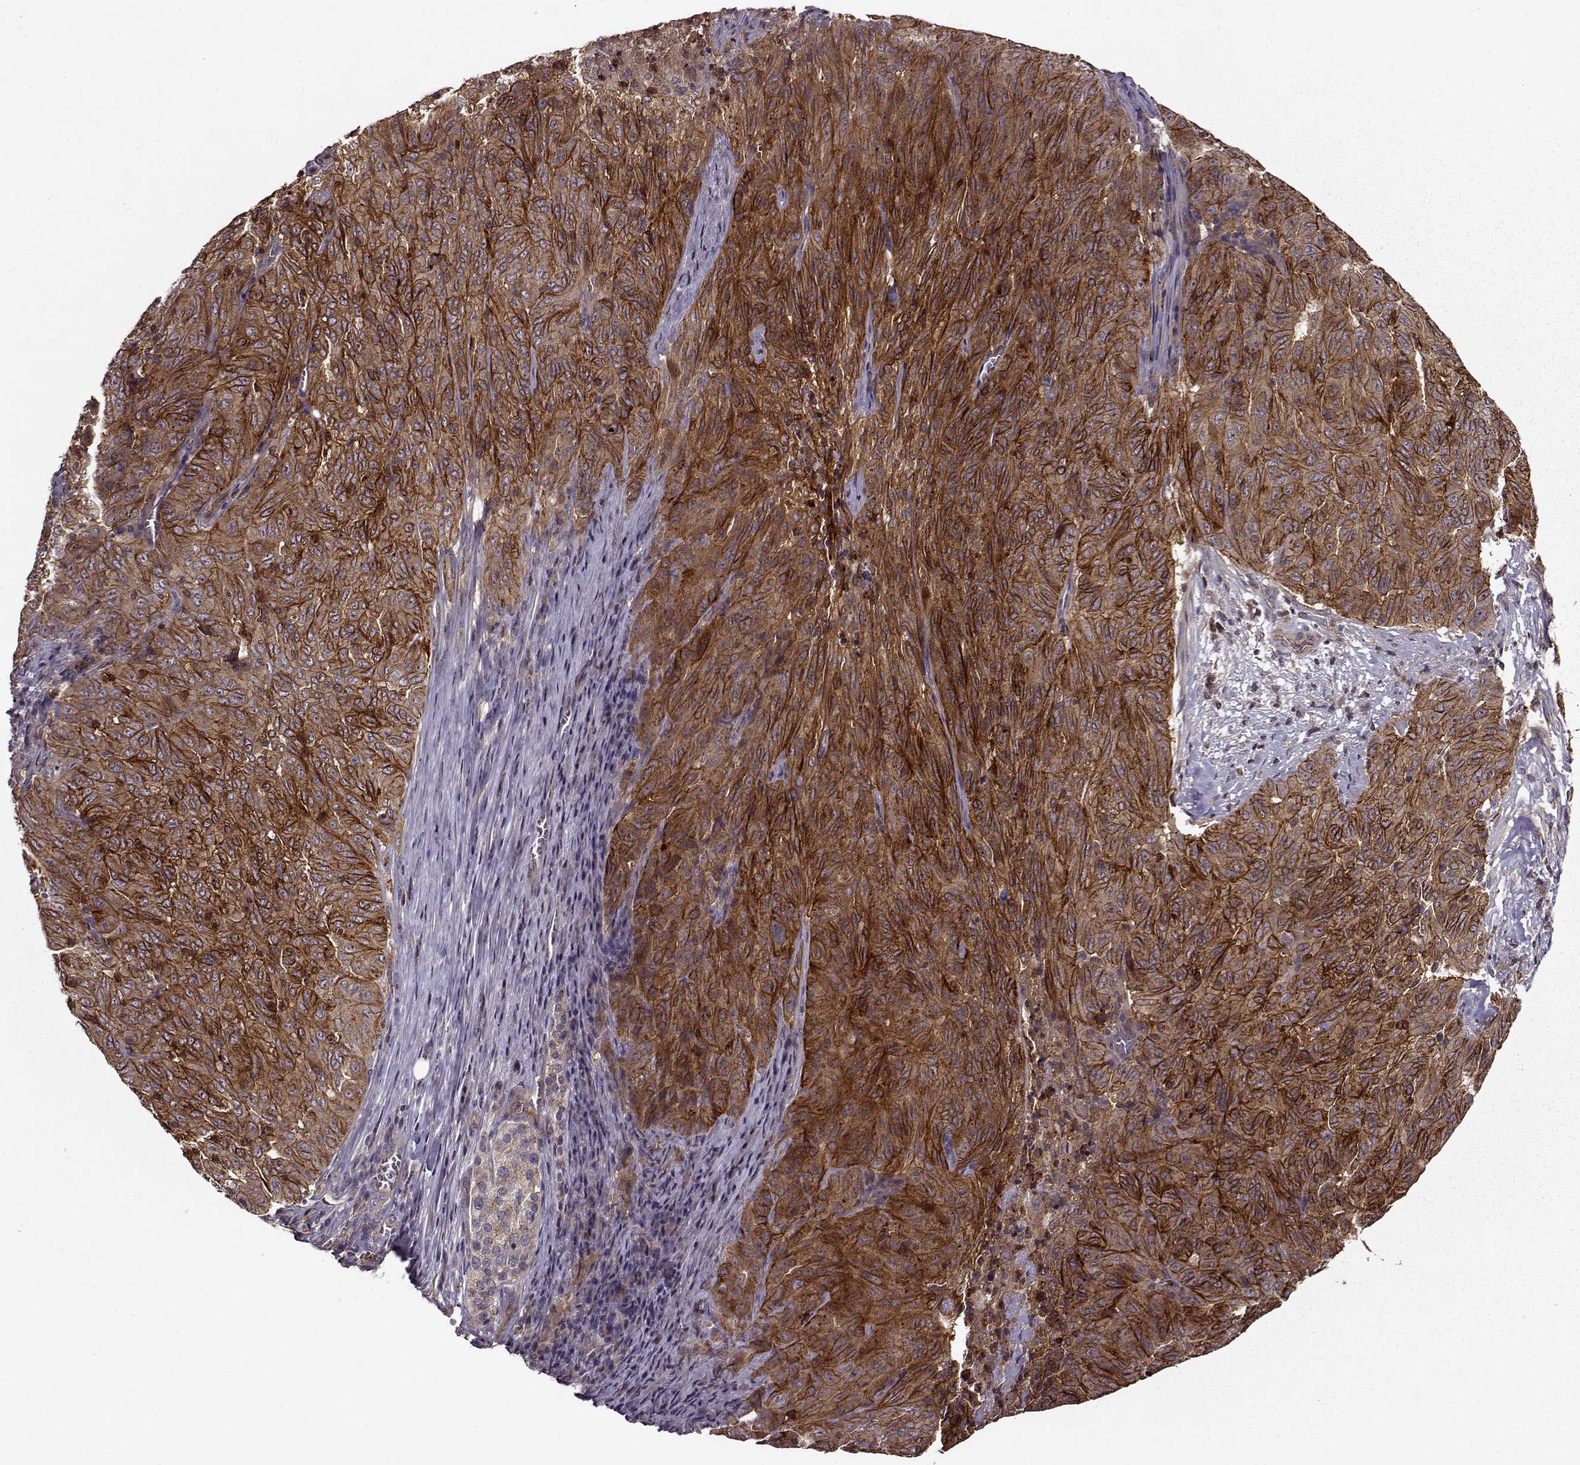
{"staining": {"intensity": "moderate", "quantity": ">75%", "location": "cytoplasmic/membranous"}, "tissue": "pancreatic cancer", "cell_type": "Tumor cells", "image_type": "cancer", "snomed": [{"axis": "morphology", "description": "Adenocarcinoma, NOS"}, {"axis": "topography", "description": "Pancreas"}], "caption": "This histopathology image demonstrates immunohistochemistry staining of pancreatic cancer, with medium moderate cytoplasmic/membranous expression in about >75% of tumor cells.", "gene": "IFRD2", "patient": {"sex": "male", "age": 63}}